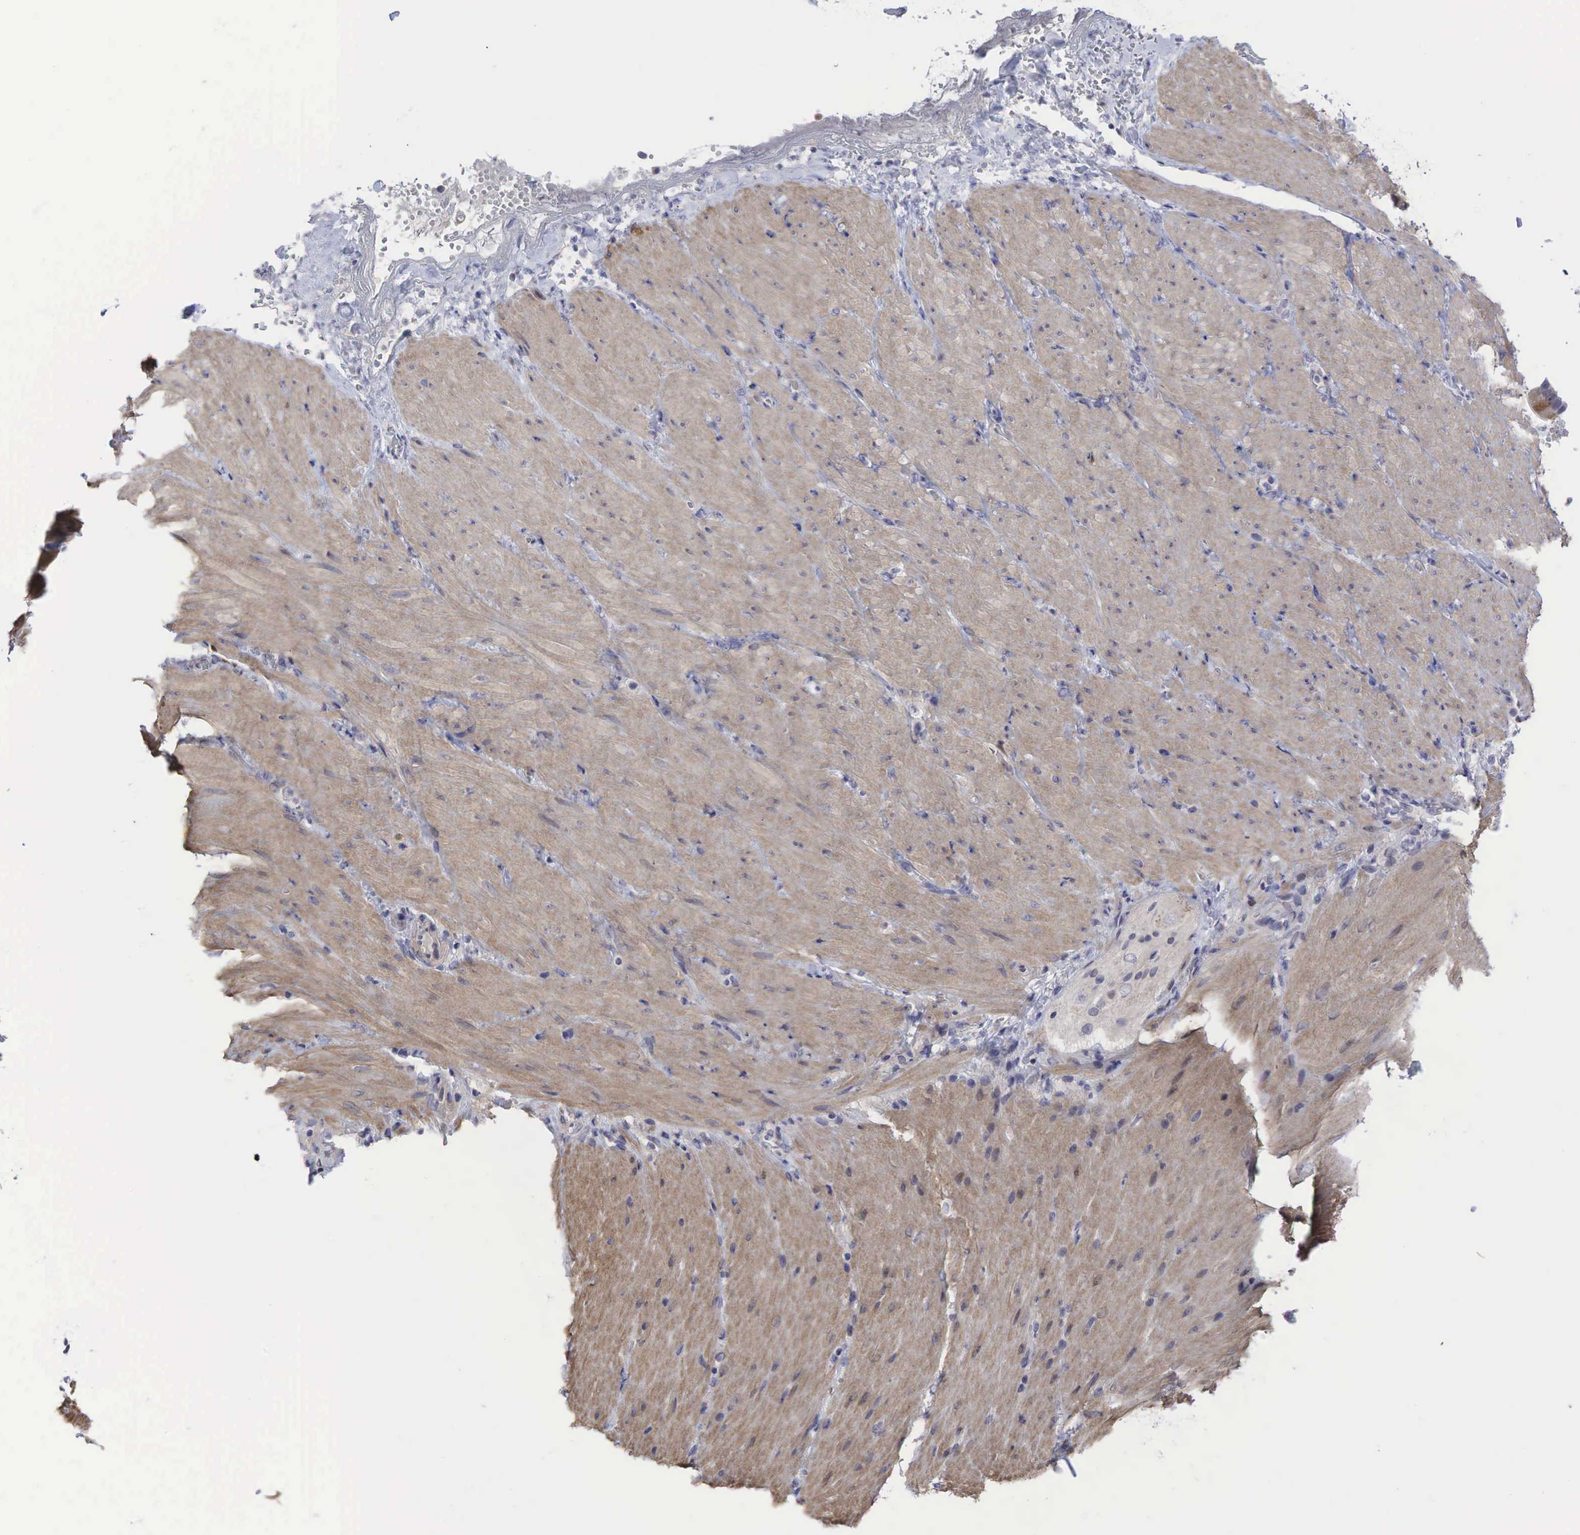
{"staining": {"intensity": "weak", "quantity": "25%-75%", "location": "cytoplasmic/membranous"}, "tissue": "smooth muscle", "cell_type": "Smooth muscle cells", "image_type": "normal", "snomed": [{"axis": "morphology", "description": "Normal tissue, NOS"}, {"axis": "topography", "description": "Duodenum"}], "caption": "This image exhibits immunohistochemistry staining of benign smooth muscle, with low weak cytoplasmic/membranous staining in about 25%-75% of smooth muscle cells.", "gene": "CCND1", "patient": {"sex": "male", "age": 63}}